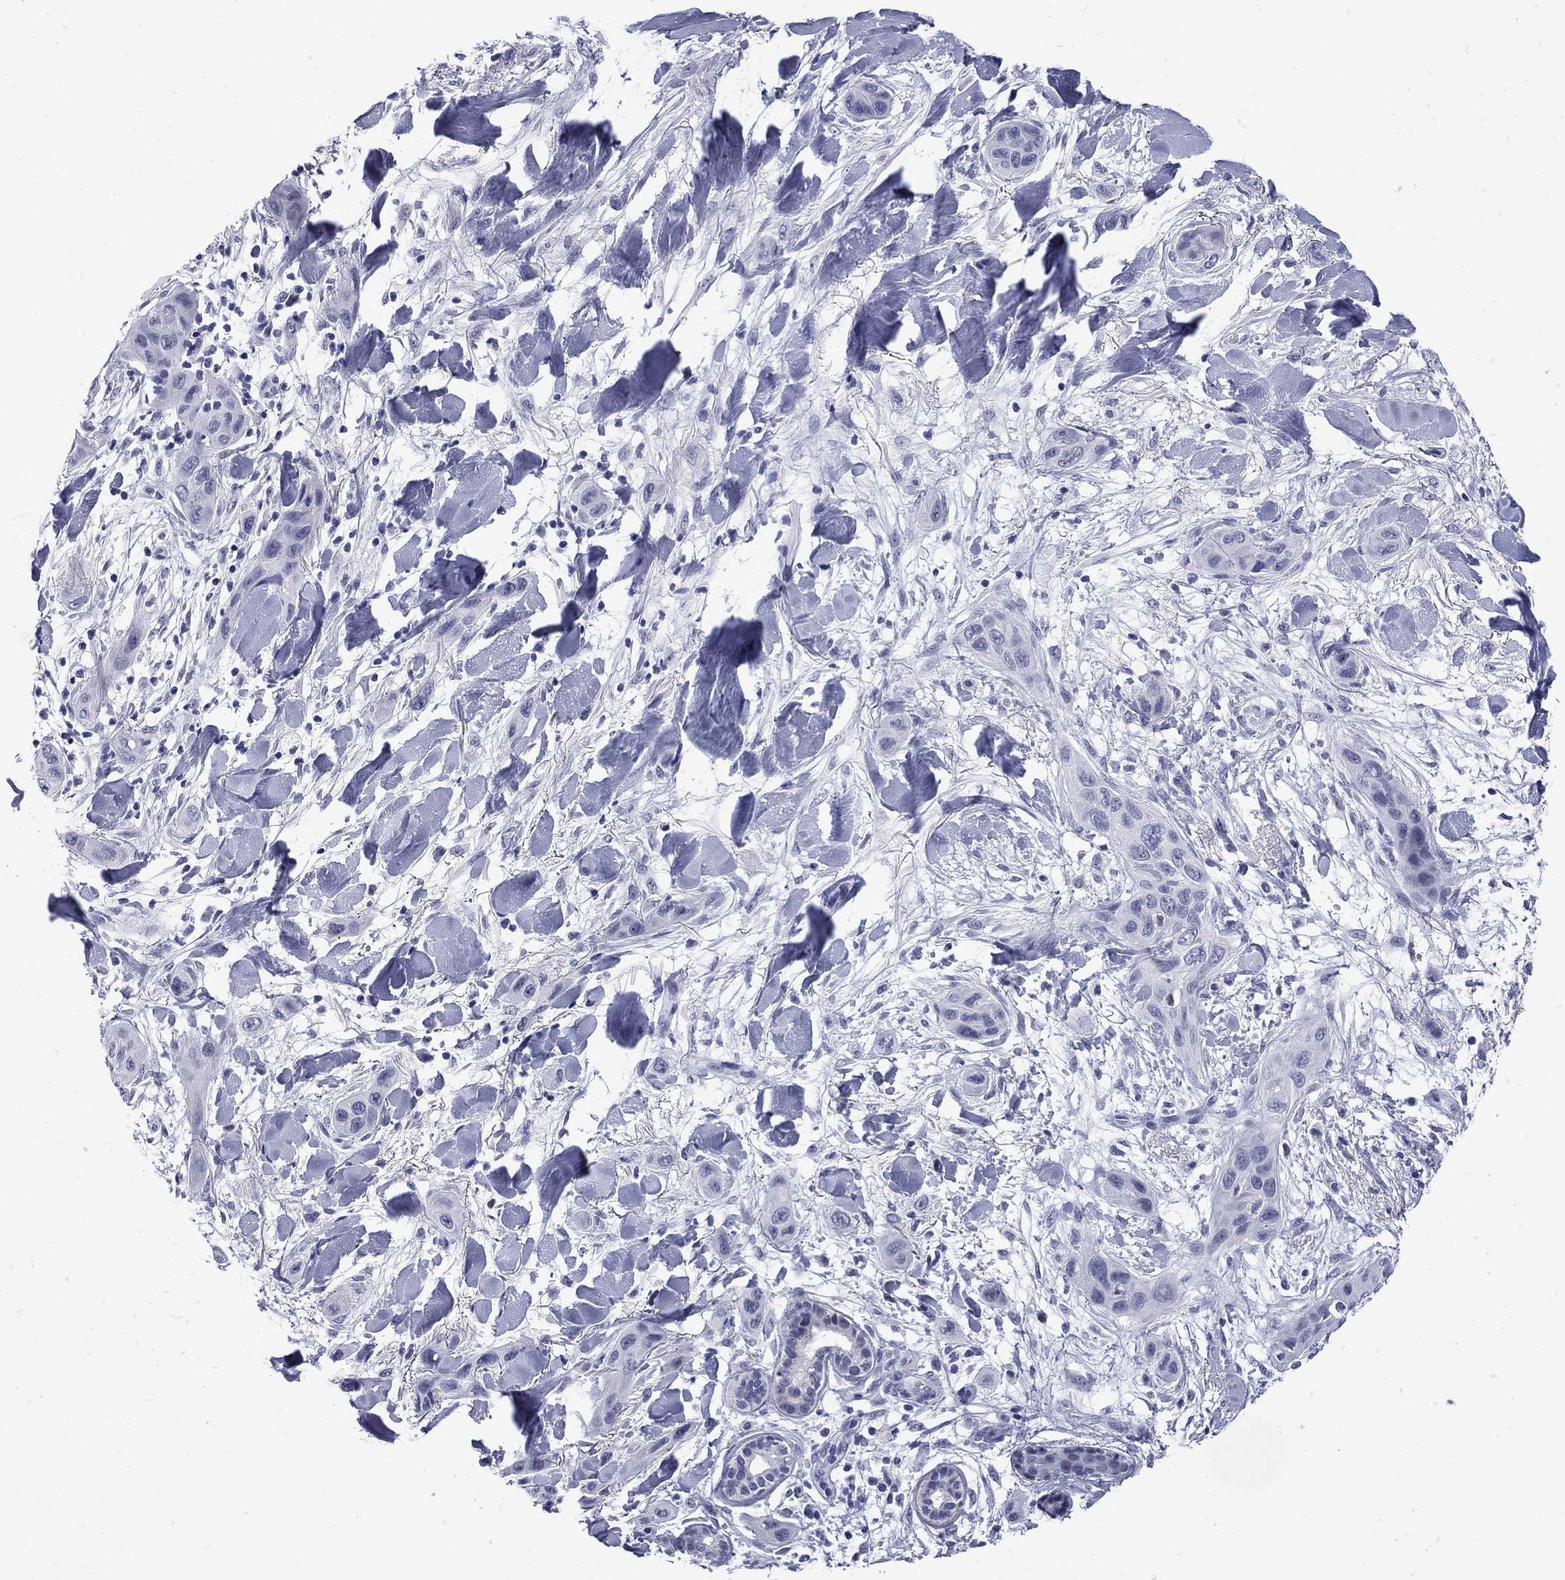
{"staining": {"intensity": "negative", "quantity": "none", "location": "none"}, "tissue": "skin cancer", "cell_type": "Tumor cells", "image_type": "cancer", "snomed": [{"axis": "morphology", "description": "Squamous cell carcinoma, NOS"}, {"axis": "topography", "description": "Skin"}], "caption": "The immunohistochemistry (IHC) image has no significant positivity in tumor cells of skin squamous cell carcinoma tissue.", "gene": "MGARP", "patient": {"sex": "male", "age": 78}}